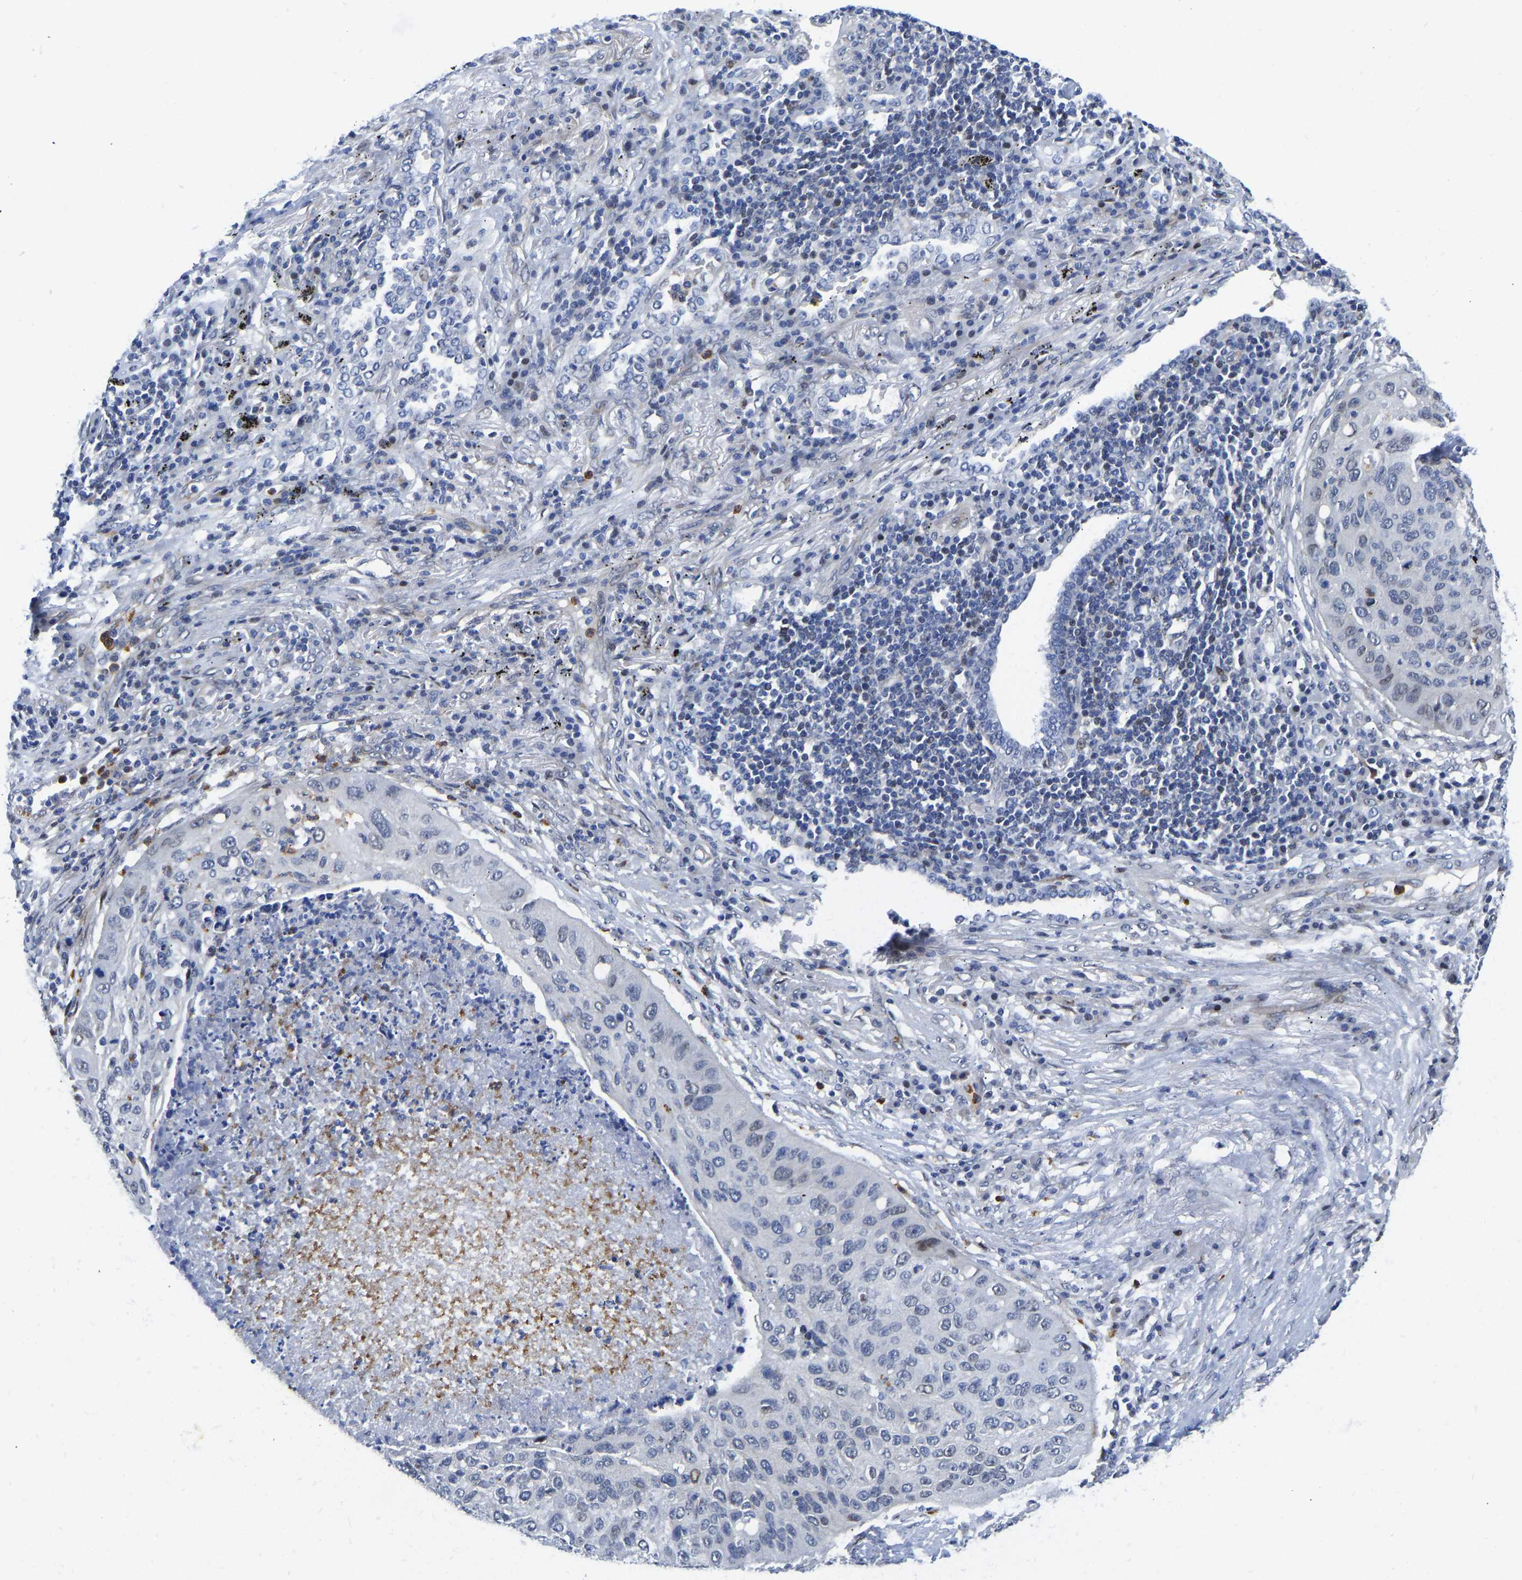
{"staining": {"intensity": "weak", "quantity": "<25%", "location": "nuclear"}, "tissue": "lung cancer", "cell_type": "Tumor cells", "image_type": "cancer", "snomed": [{"axis": "morphology", "description": "Squamous cell carcinoma, NOS"}, {"axis": "topography", "description": "Lung"}], "caption": "Image shows no significant protein positivity in tumor cells of lung cancer. (IHC, brightfield microscopy, high magnification).", "gene": "HDAC5", "patient": {"sex": "female", "age": 63}}